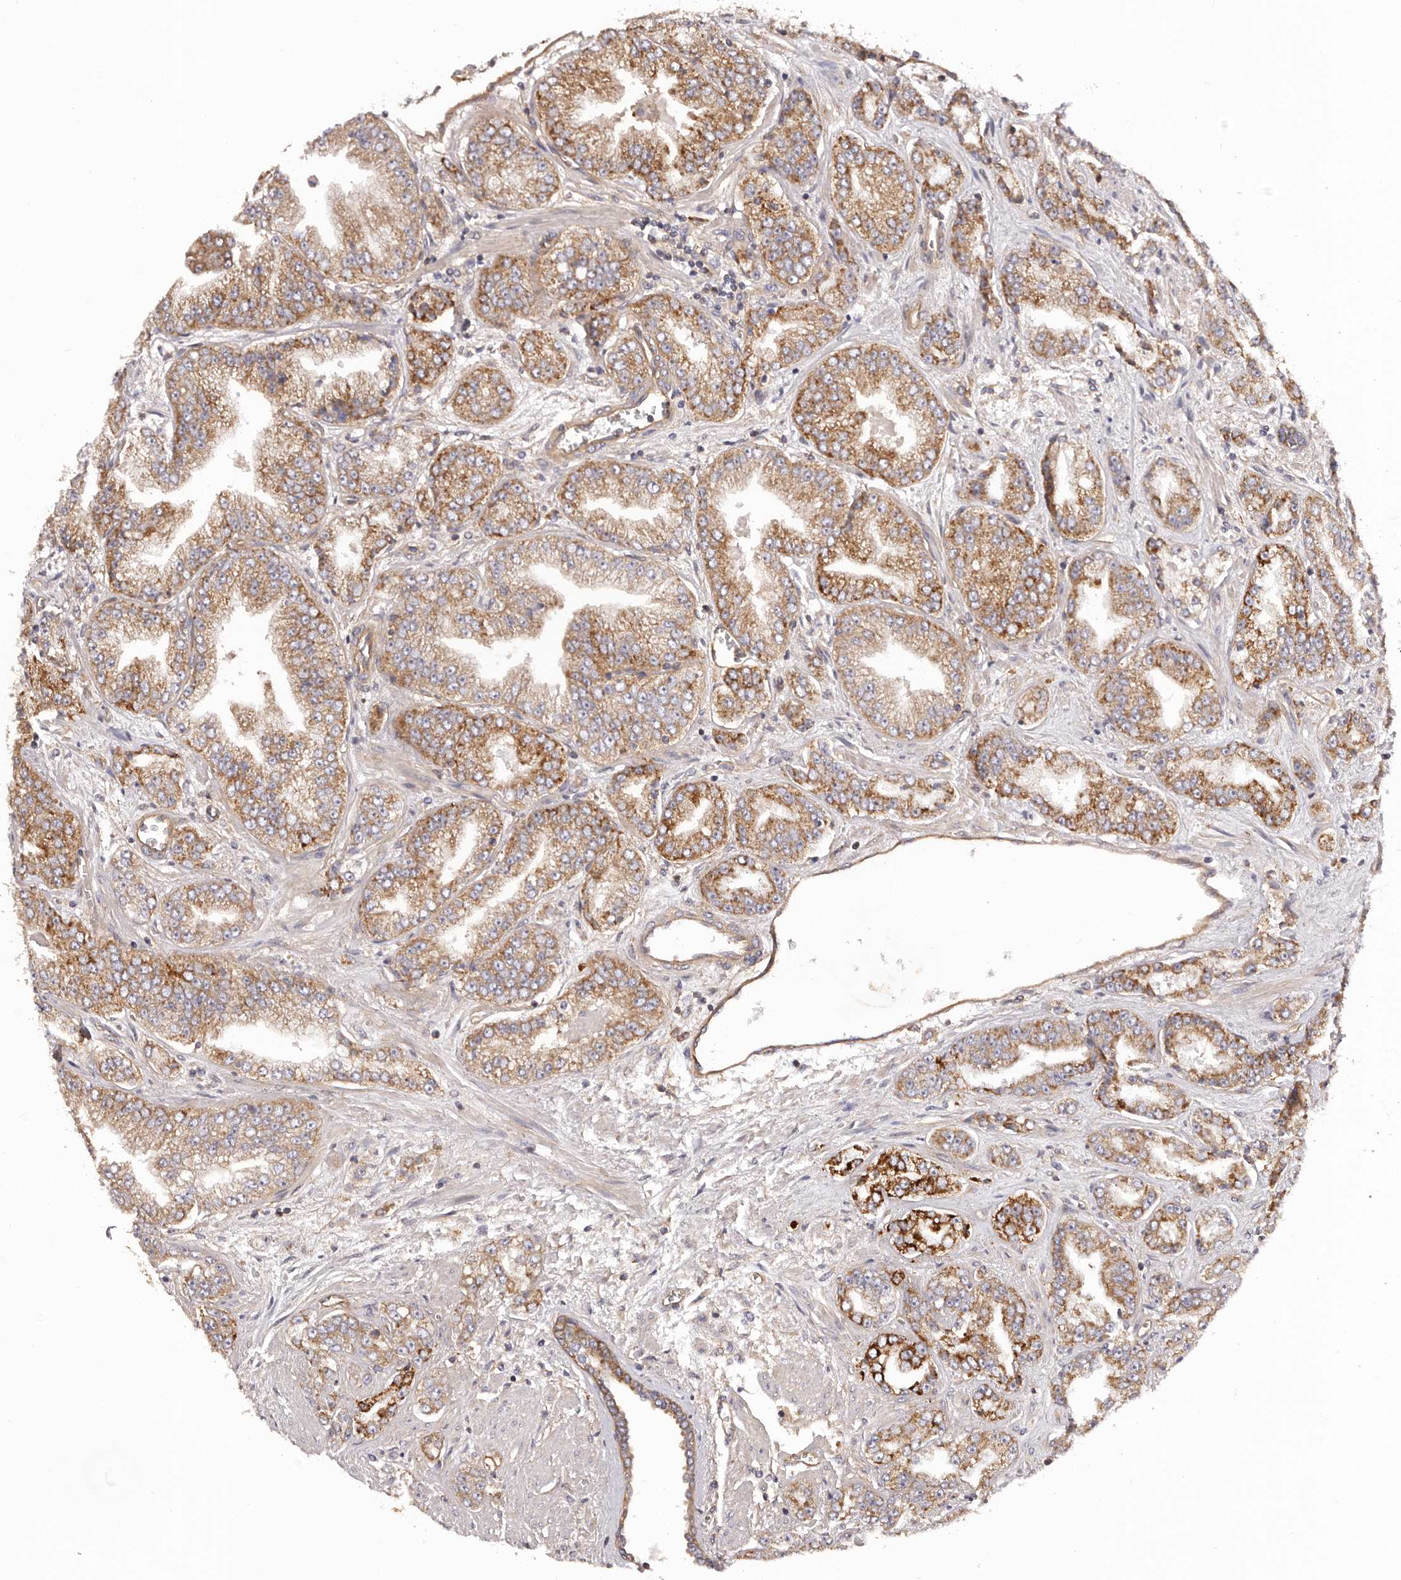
{"staining": {"intensity": "strong", "quantity": ">75%", "location": "cytoplasmic/membranous"}, "tissue": "prostate cancer", "cell_type": "Tumor cells", "image_type": "cancer", "snomed": [{"axis": "morphology", "description": "Adenocarcinoma, High grade"}, {"axis": "topography", "description": "Prostate"}], "caption": "Human adenocarcinoma (high-grade) (prostate) stained with a protein marker shows strong staining in tumor cells.", "gene": "DMRT2", "patient": {"sex": "male", "age": 71}}